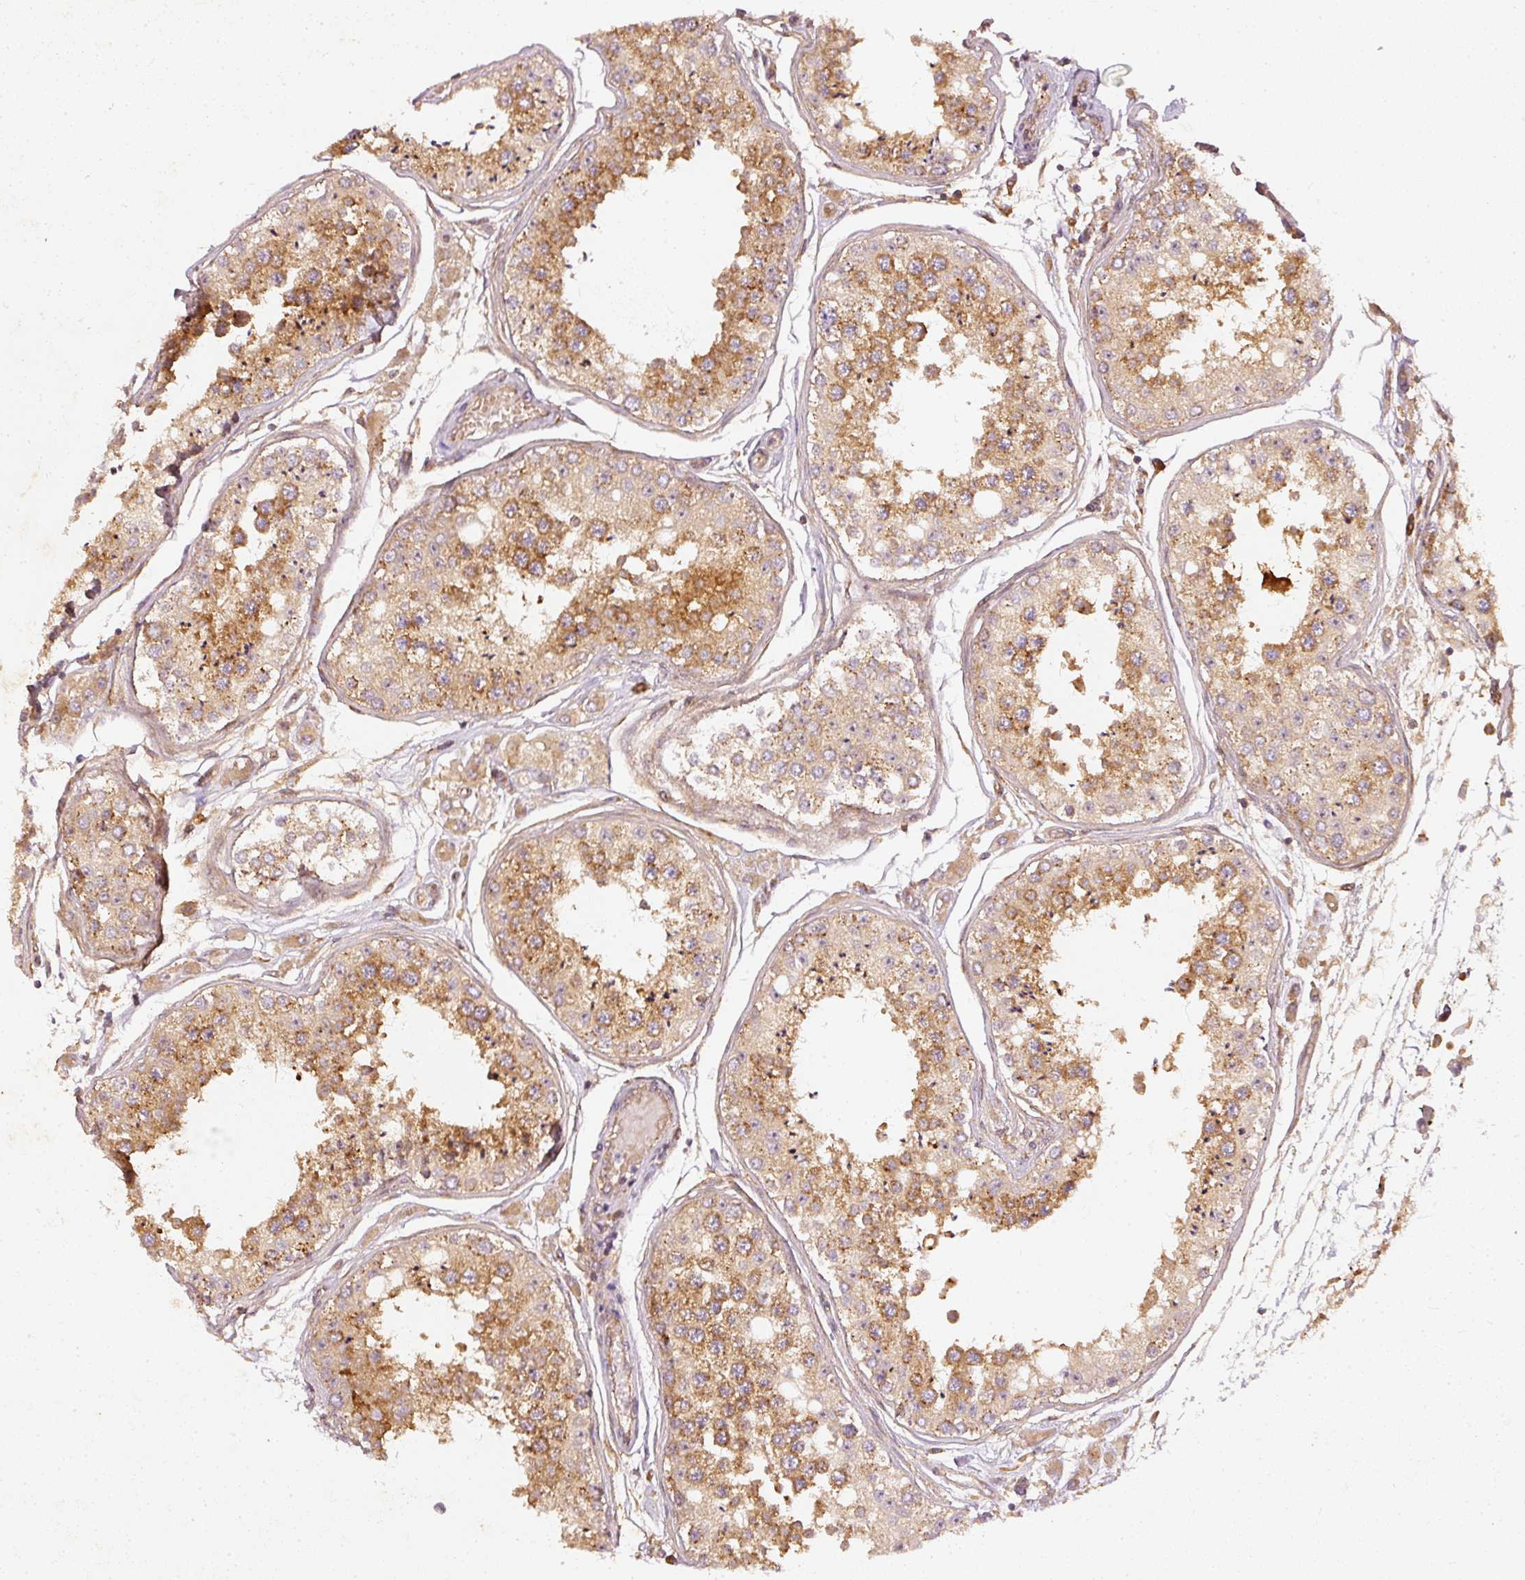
{"staining": {"intensity": "moderate", "quantity": ">75%", "location": "cytoplasmic/membranous"}, "tissue": "testis", "cell_type": "Cells in seminiferous ducts", "image_type": "normal", "snomed": [{"axis": "morphology", "description": "Normal tissue, NOS"}, {"axis": "topography", "description": "Testis"}], "caption": "Protein expression analysis of benign testis demonstrates moderate cytoplasmic/membranous expression in approximately >75% of cells in seminiferous ducts. Immunohistochemistry stains the protein of interest in brown and the nuclei are stained blue.", "gene": "ZNF580", "patient": {"sex": "male", "age": 25}}